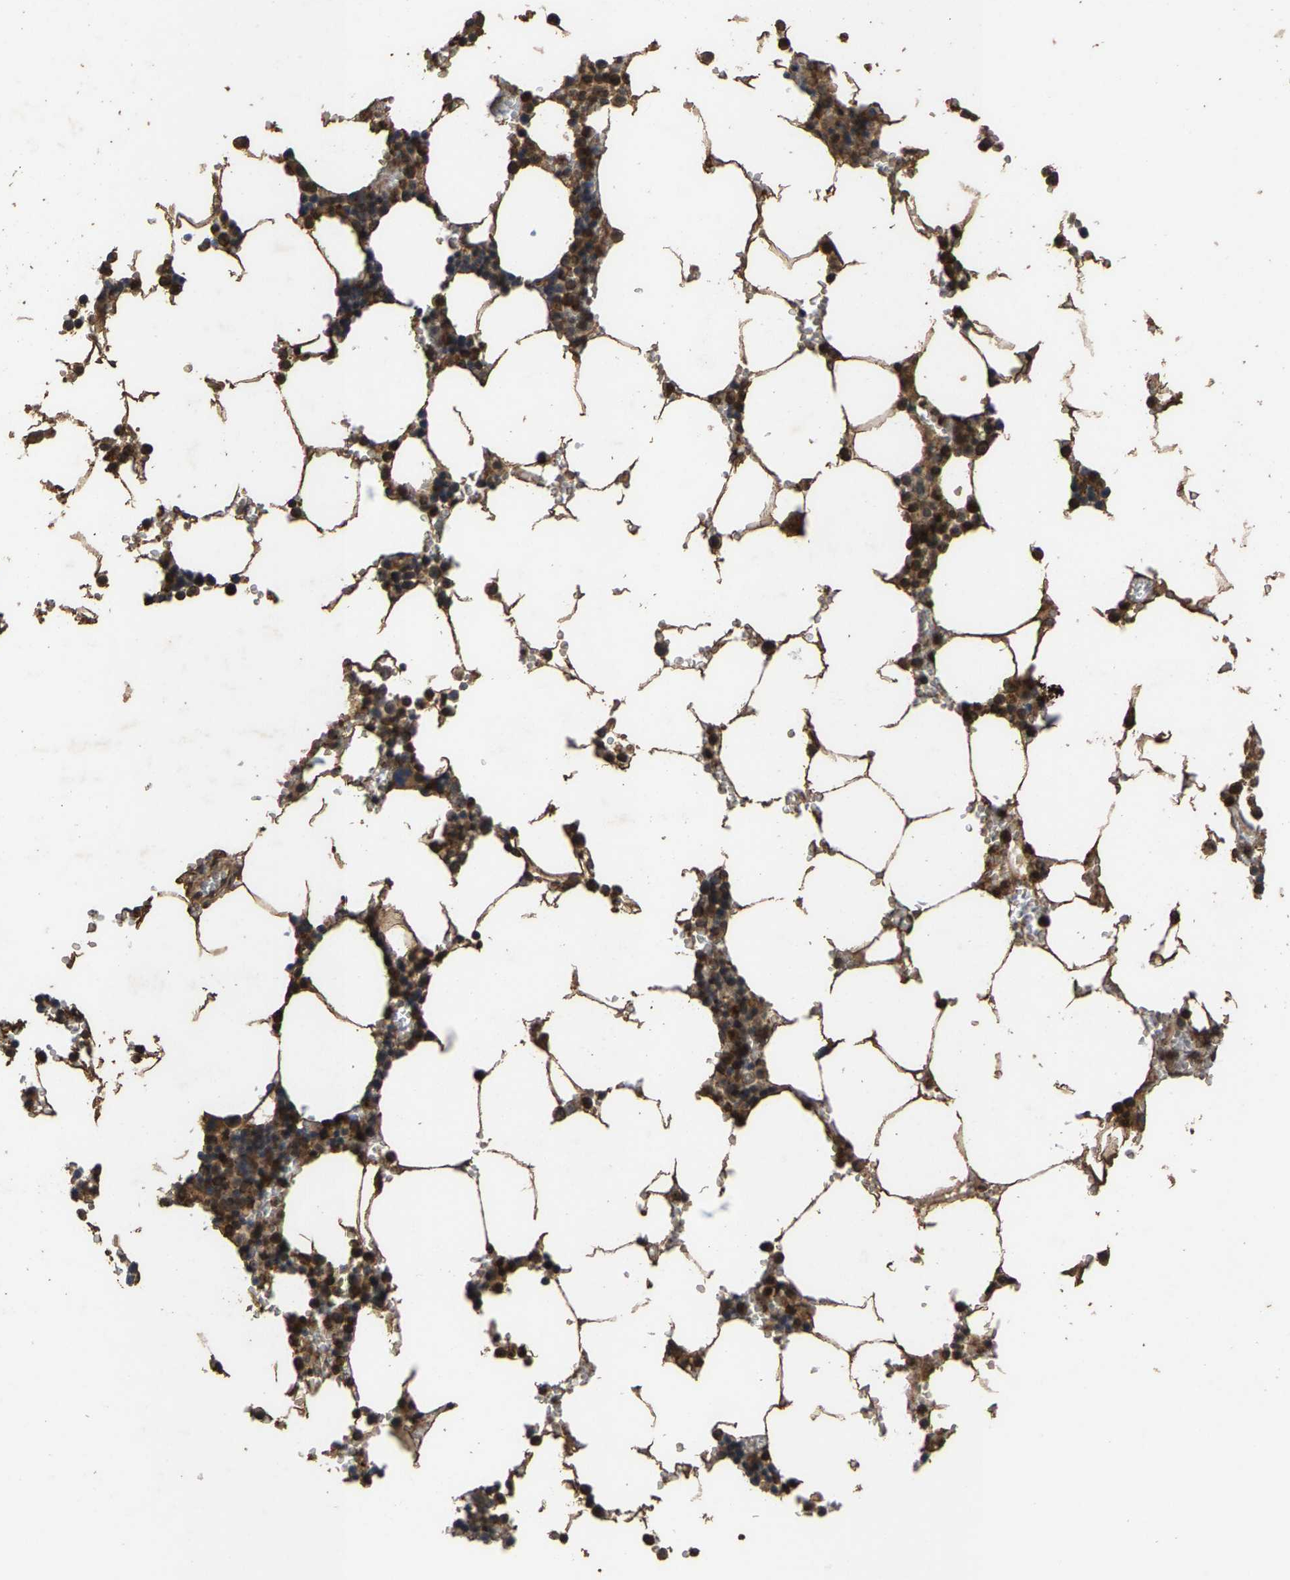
{"staining": {"intensity": "strong", "quantity": ">75%", "location": "cytoplasmic/membranous,nuclear"}, "tissue": "bone marrow", "cell_type": "Hematopoietic cells", "image_type": "normal", "snomed": [{"axis": "morphology", "description": "Normal tissue, NOS"}, {"axis": "topography", "description": "Bone marrow"}], "caption": "IHC photomicrograph of unremarkable bone marrow stained for a protein (brown), which exhibits high levels of strong cytoplasmic/membranous,nuclear positivity in about >75% of hematopoietic cells.", "gene": "HAUS6", "patient": {"sex": "male", "age": 70}}